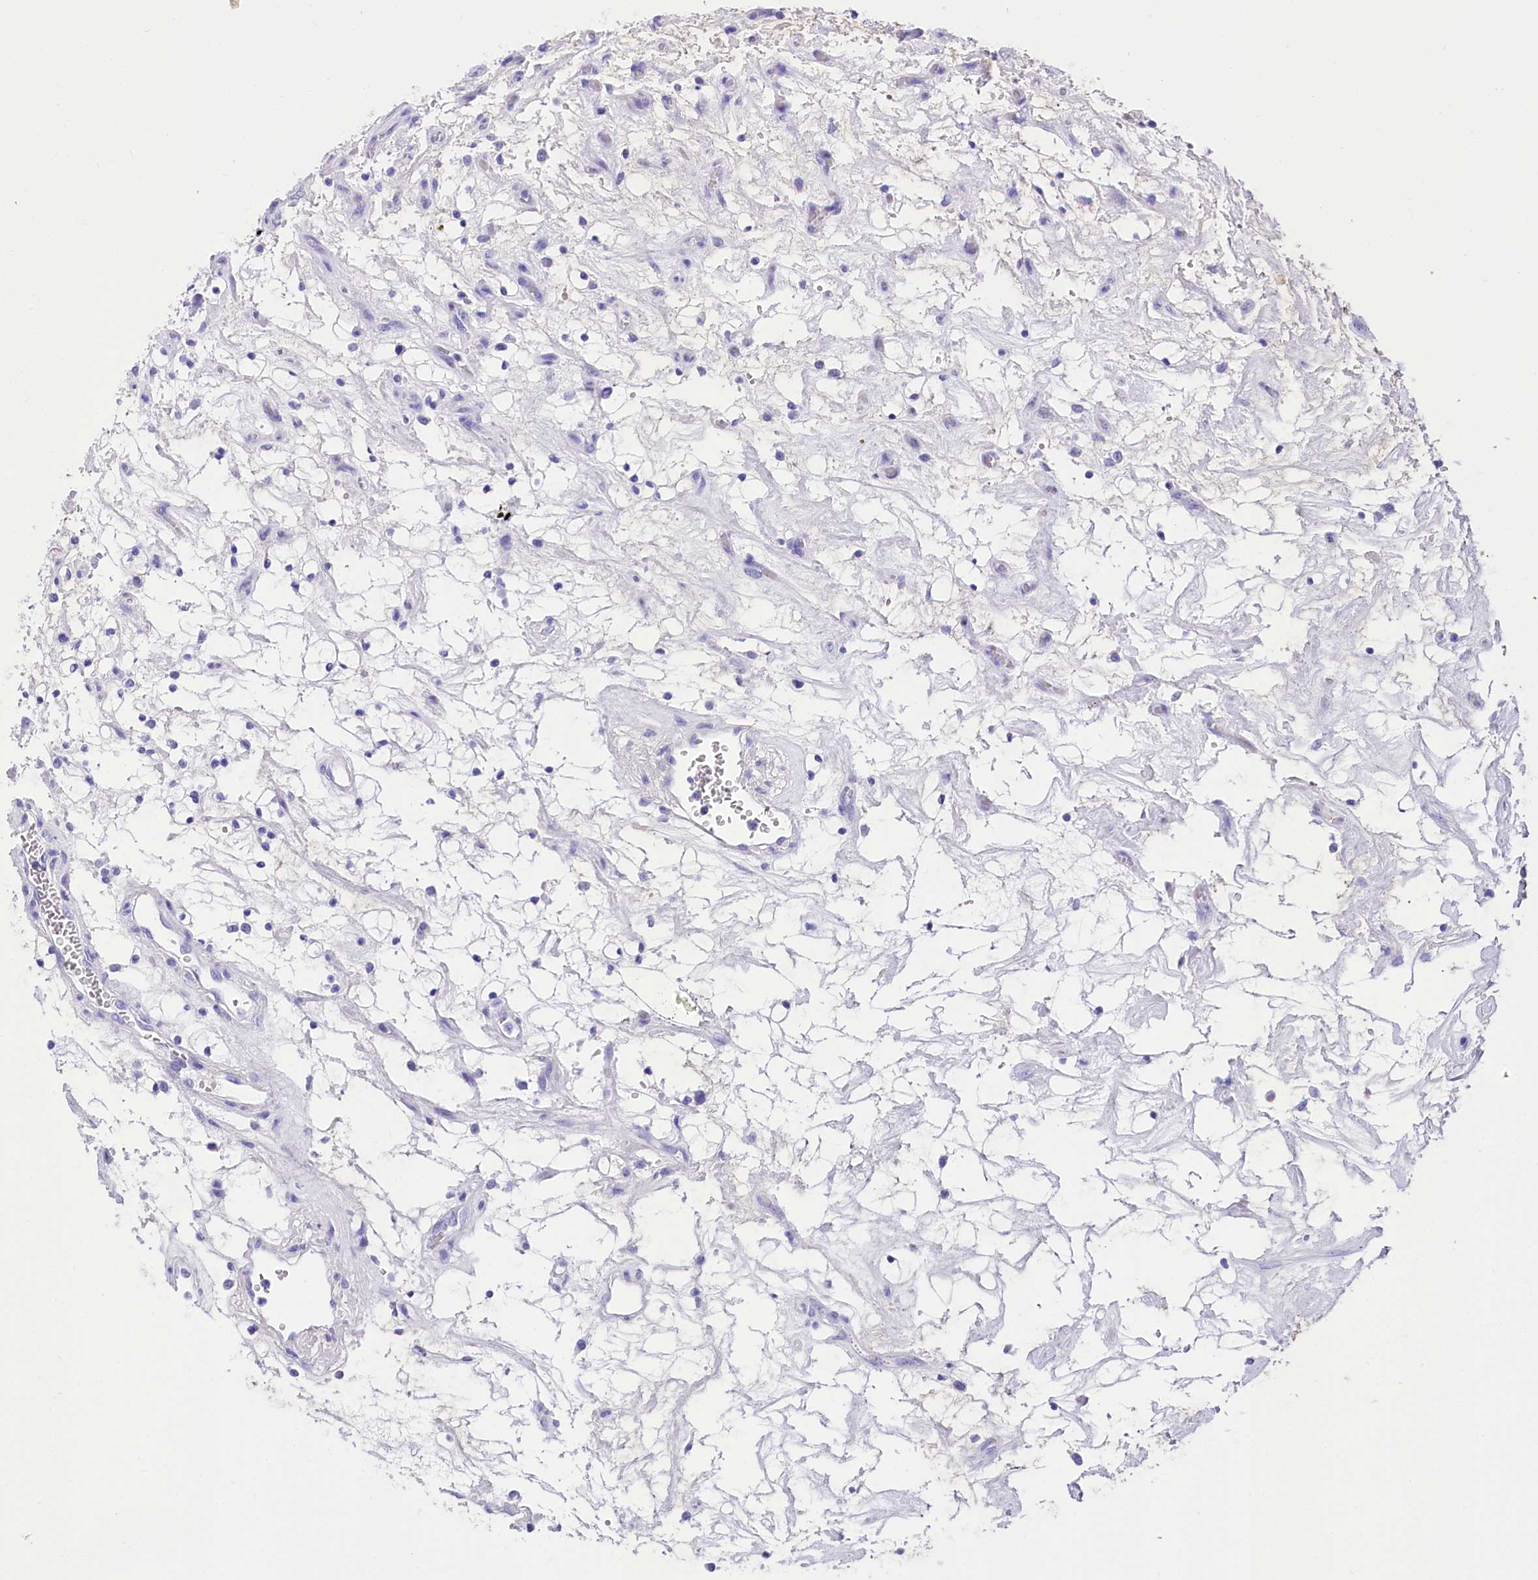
{"staining": {"intensity": "negative", "quantity": "none", "location": "none"}, "tissue": "renal cancer", "cell_type": "Tumor cells", "image_type": "cancer", "snomed": [{"axis": "morphology", "description": "Adenocarcinoma, NOS"}, {"axis": "topography", "description": "Kidney"}], "caption": "Immunohistochemistry micrograph of neoplastic tissue: human renal adenocarcinoma stained with DAB (3,3'-diaminobenzidine) reveals no significant protein expression in tumor cells.", "gene": "TTC36", "patient": {"sex": "female", "age": 69}}